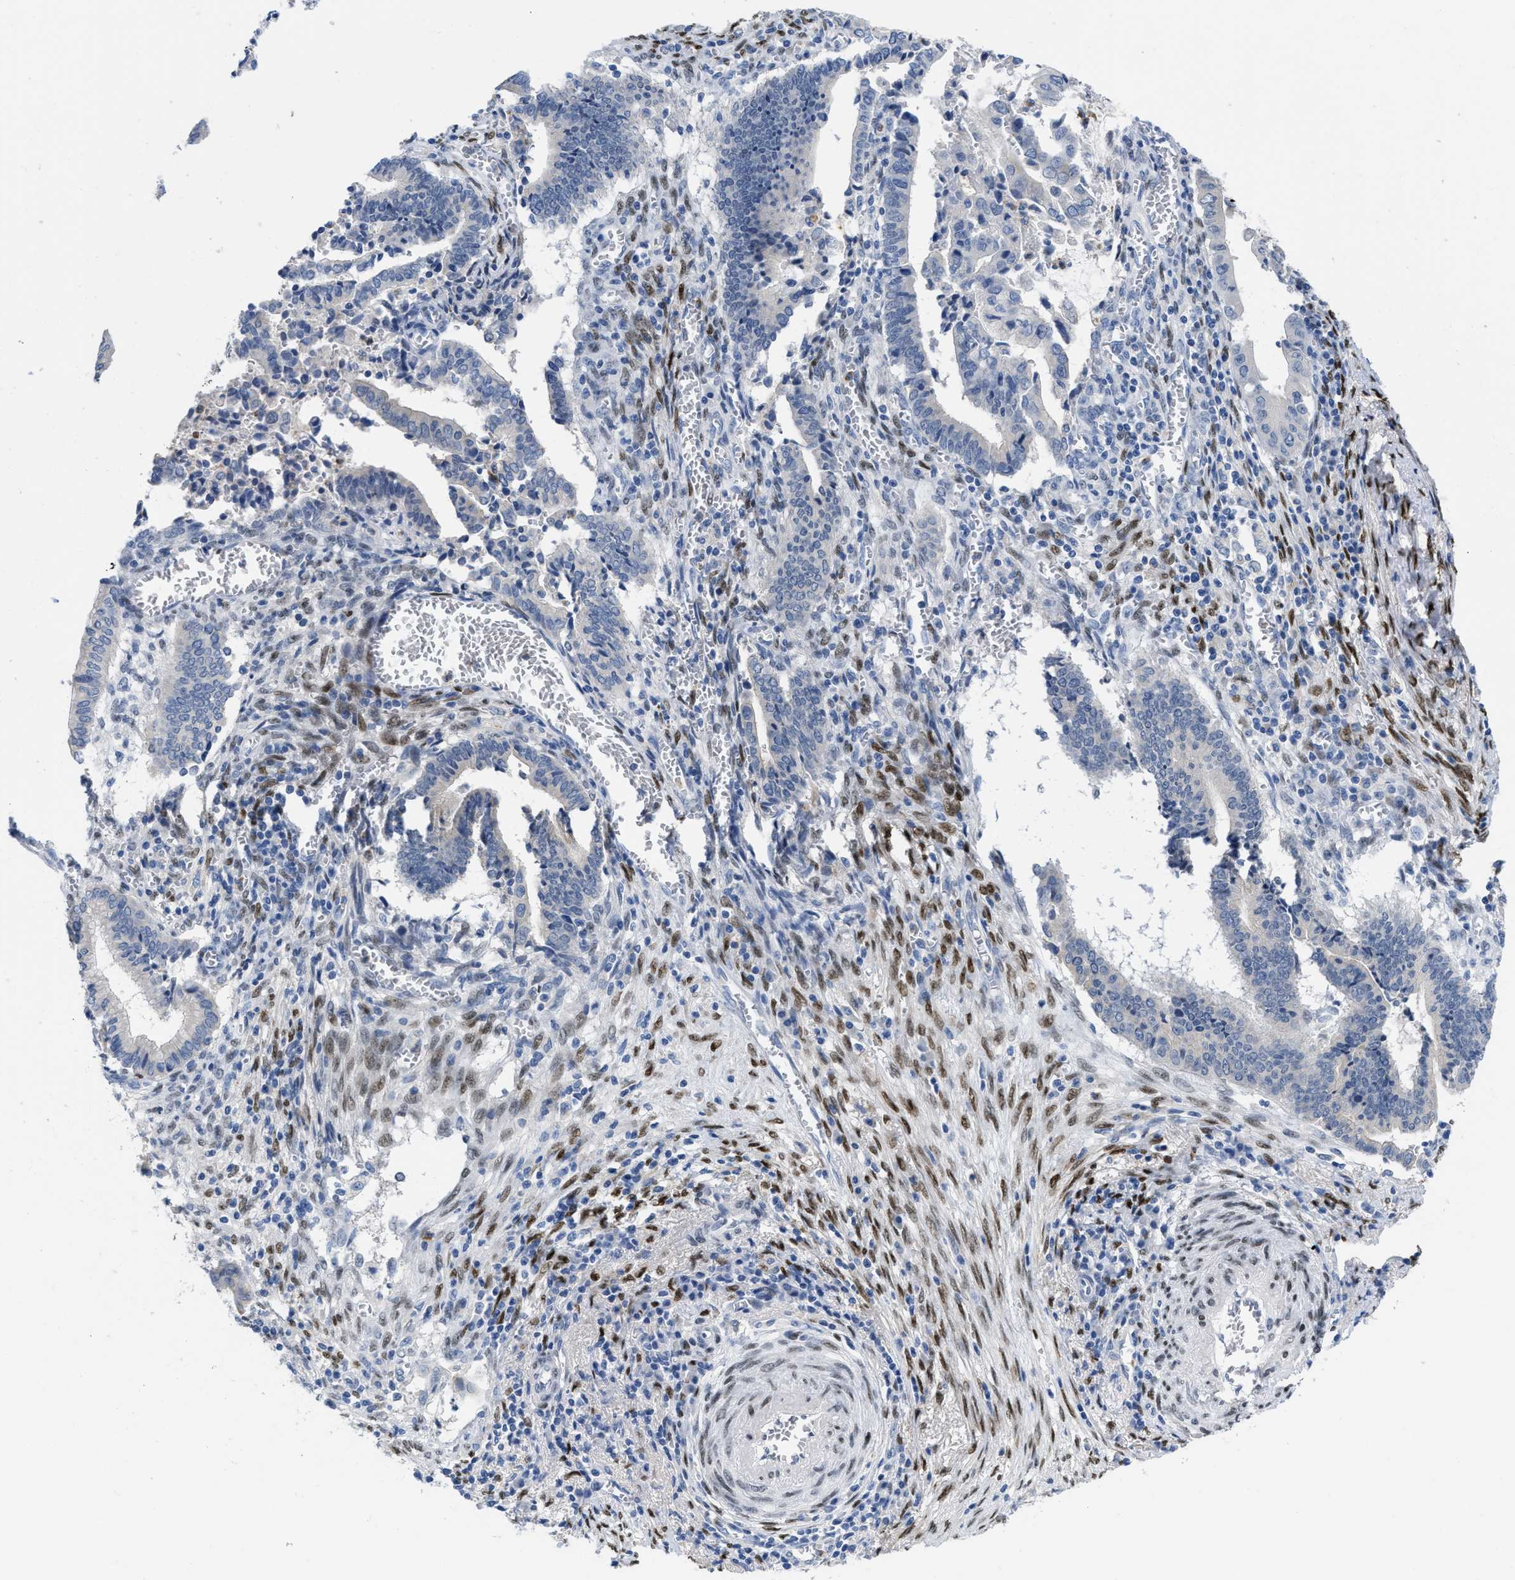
{"staining": {"intensity": "negative", "quantity": "none", "location": "none"}, "tissue": "cervical cancer", "cell_type": "Tumor cells", "image_type": "cancer", "snomed": [{"axis": "morphology", "description": "Adenocarcinoma, NOS"}, {"axis": "topography", "description": "Cervix"}], "caption": "The image displays no significant expression in tumor cells of cervical cancer.", "gene": "NFIX", "patient": {"sex": "female", "age": 44}}